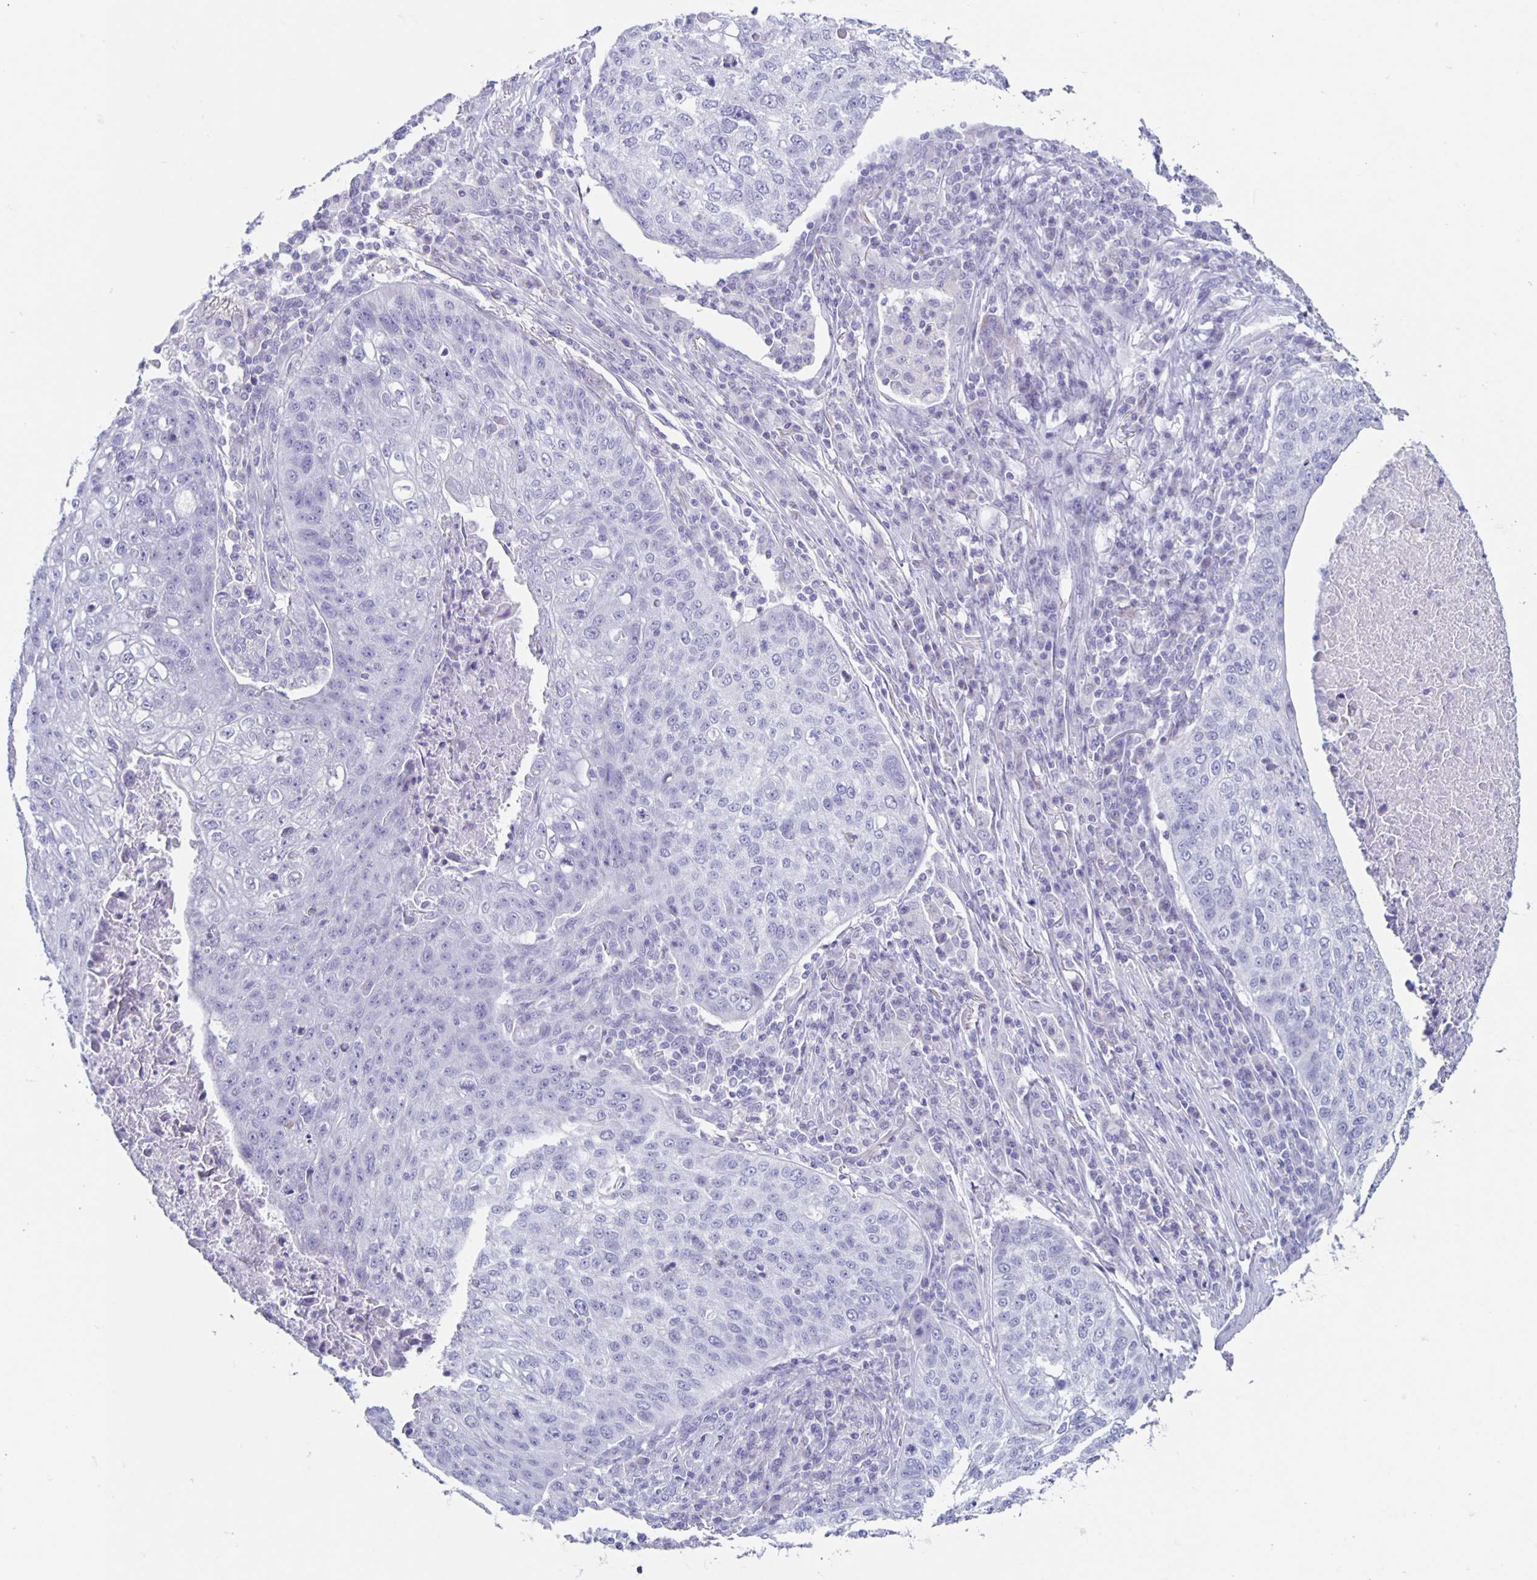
{"staining": {"intensity": "negative", "quantity": "none", "location": "none"}, "tissue": "lung cancer", "cell_type": "Tumor cells", "image_type": "cancer", "snomed": [{"axis": "morphology", "description": "Squamous cell carcinoma, NOS"}, {"axis": "topography", "description": "Lung"}], "caption": "Photomicrograph shows no significant protein expression in tumor cells of lung cancer.", "gene": "CT45A5", "patient": {"sex": "male", "age": 63}}